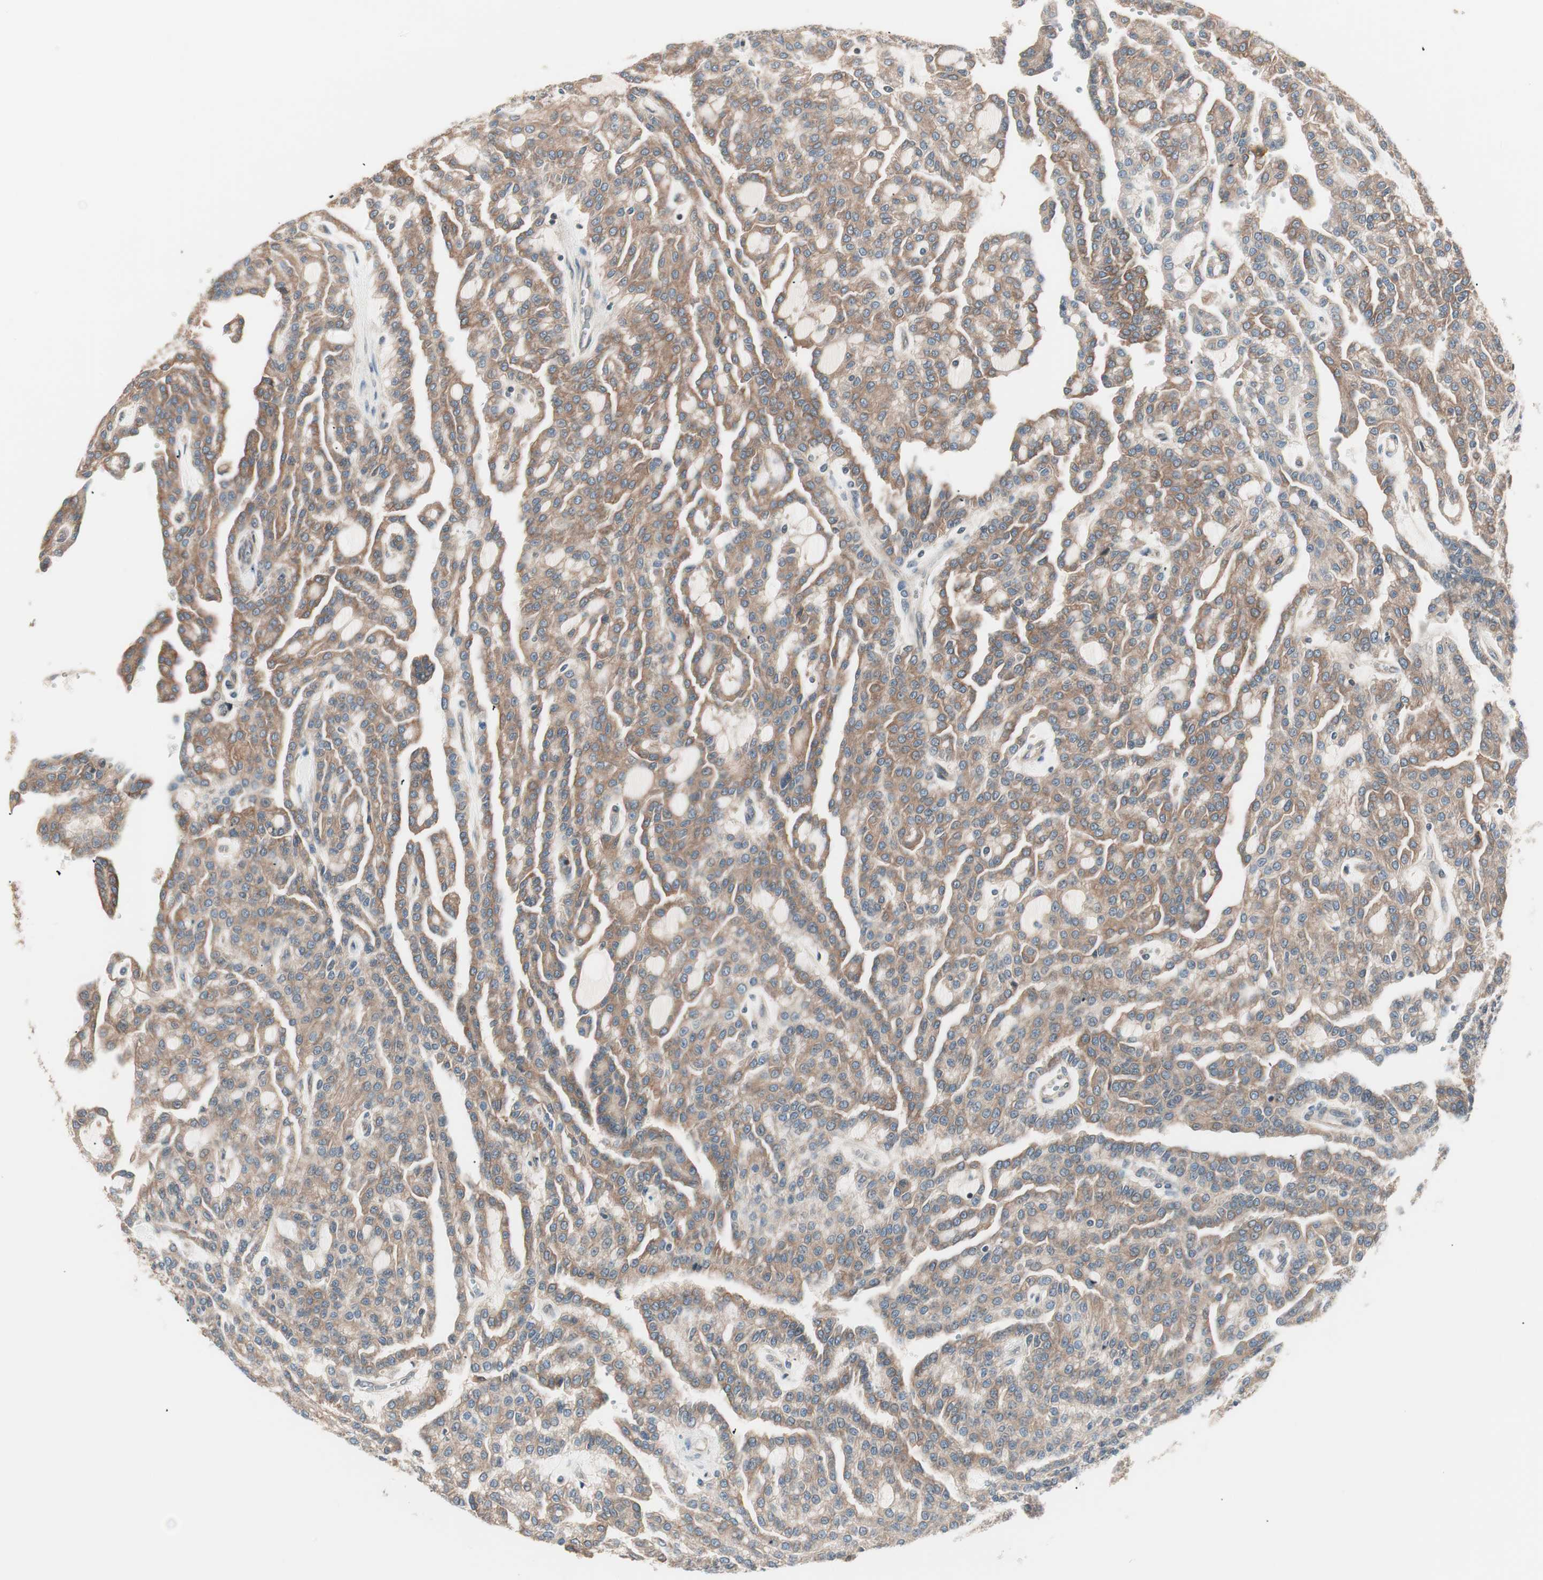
{"staining": {"intensity": "moderate", "quantity": ">75%", "location": "cytoplasmic/membranous"}, "tissue": "renal cancer", "cell_type": "Tumor cells", "image_type": "cancer", "snomed": [{"axis": "morphology", "description": "Adenocarcinoma, NOS"}, {"axis": "topography", "description": "Kidney"}], "caption": "Renal cancer stained with a brown dye displays moderate cytoplasmic/membranous positive expression in about >75% of tumor cells.", "gene": "TSG101", "patient": {"sex": "male", "age": 63}}